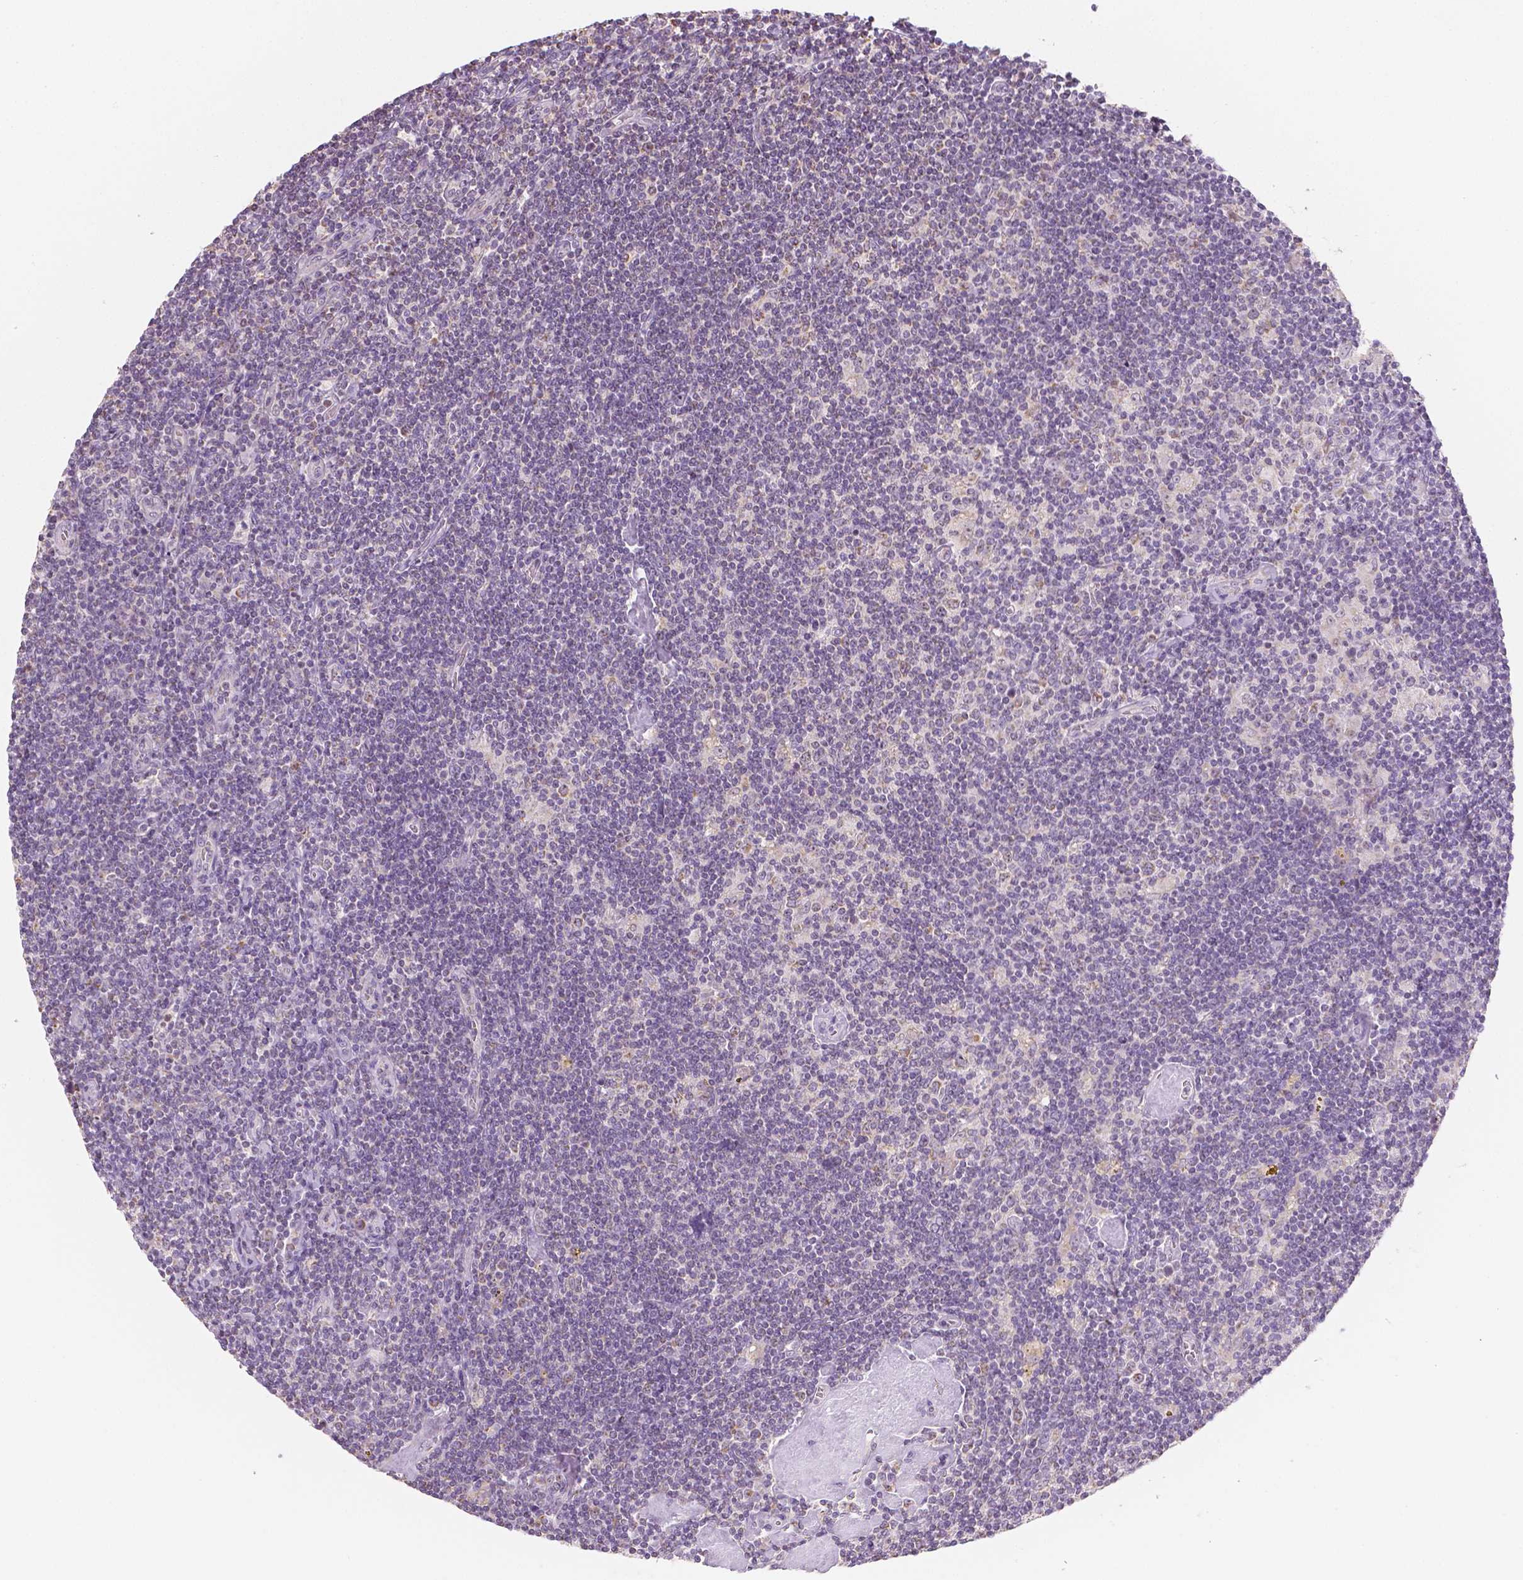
{"staining": {"intensity": "negative", "quantity": "none", "location": "none"}, "tissue": "lymphoma", "cell_type": "Tumor cells", "image_type": "cancer", "snomed": [{"axis": "morphology", "description": "Hodgkin's disease, NOS"}, {"axis": "topography", "description": "Lymph node"}], "caption": "Immunohistochemistry (IHC) histopathology image of neoplastic tissue: lymphoma stained with DAB (3,3'-diaminobenzidine) displays no significant protein staining in tumor cells.", "gene": "NVL", "patient": {"sex": "male", "age": 40}}